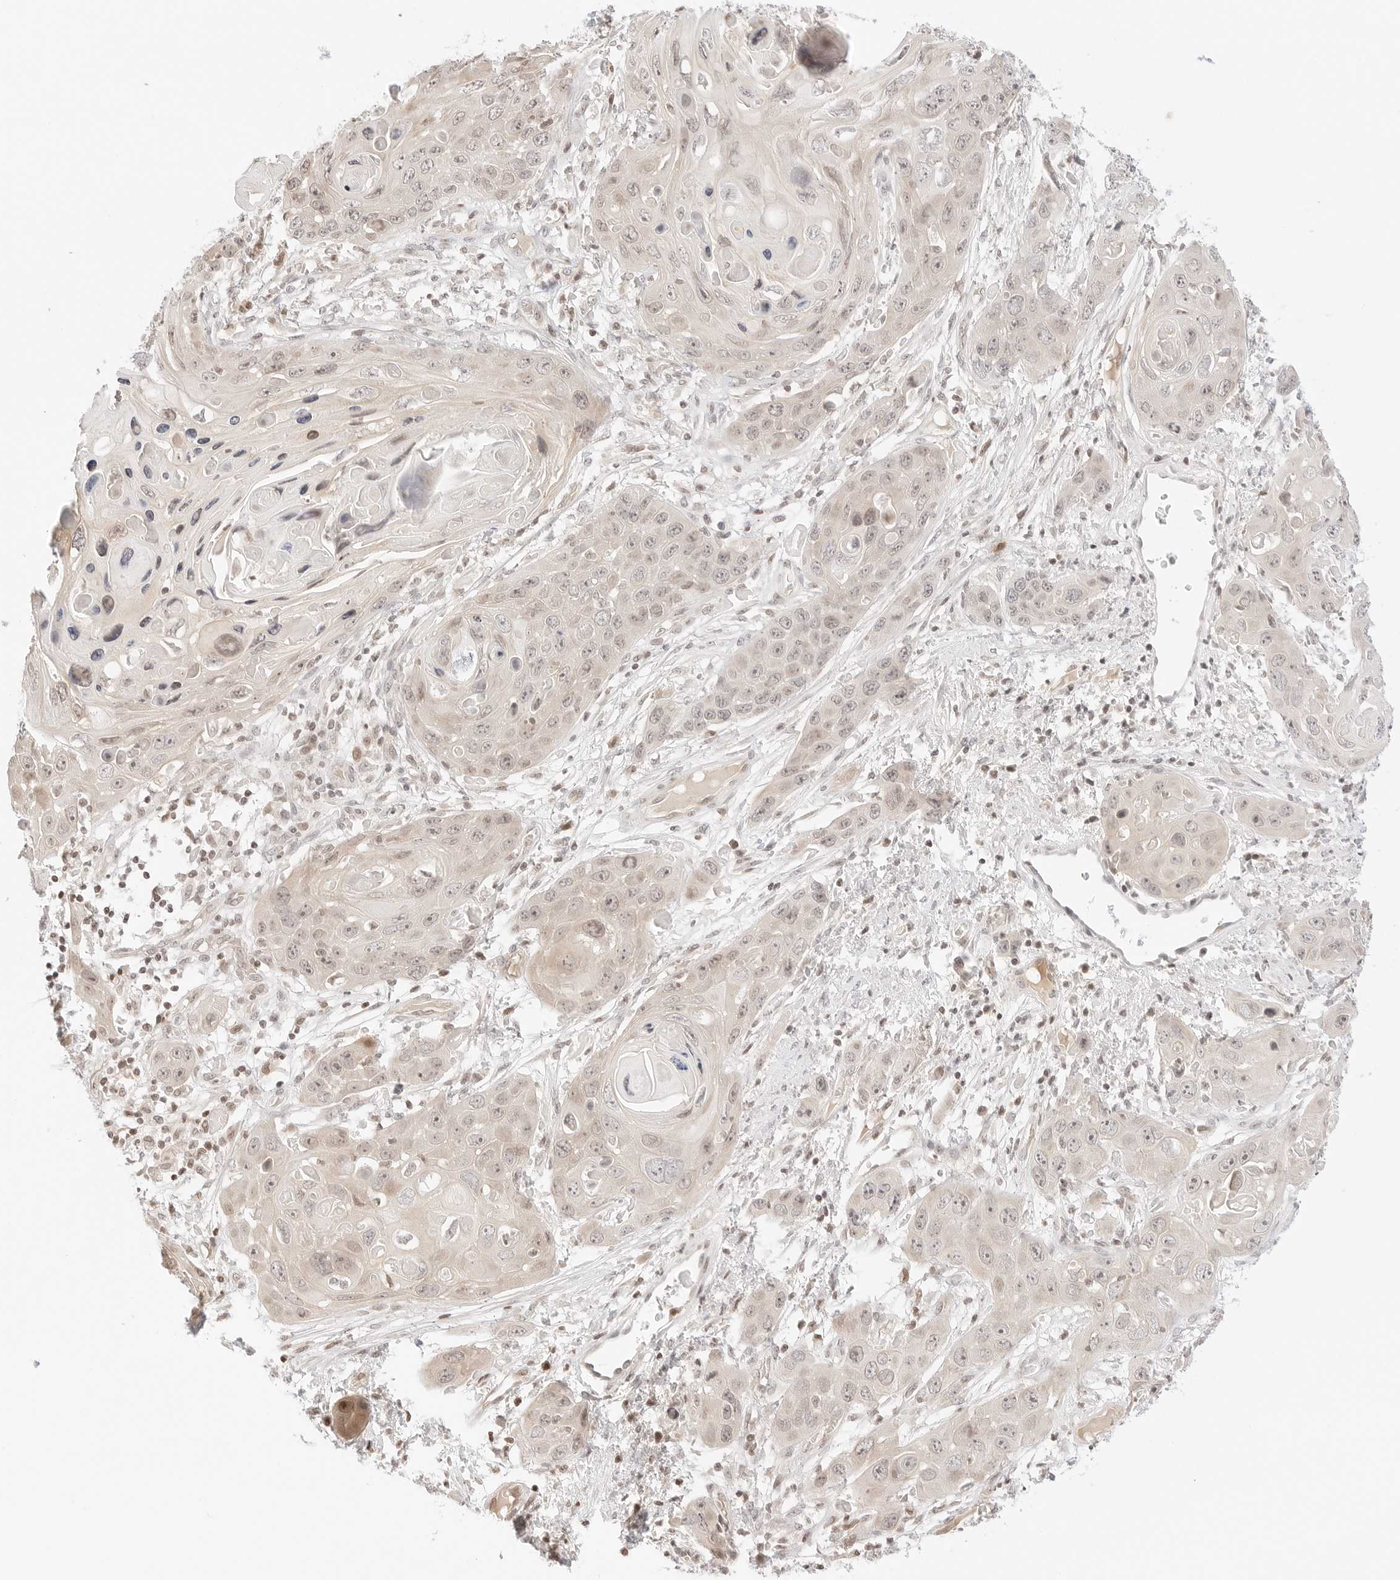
{"staining": {"intensity": "negative", "quantity": "none", "location": "none"}, "tissue": "skin cancer", "cell_type": "Tumor cells", "image_type": "cancer", "snomed": [{"axis": "morphology", "description": "Squamous cell carcinoma, NOS"}, {"axis": "topography", "description": "Skin"}], "caption": "This is a photomicrograph of IHC staining of squamous cell carcinoma (skin), which shows no positivity in tumor cells.", "gene": "RPS6KL1", "patient": {"sex": "male", "age": 55}}